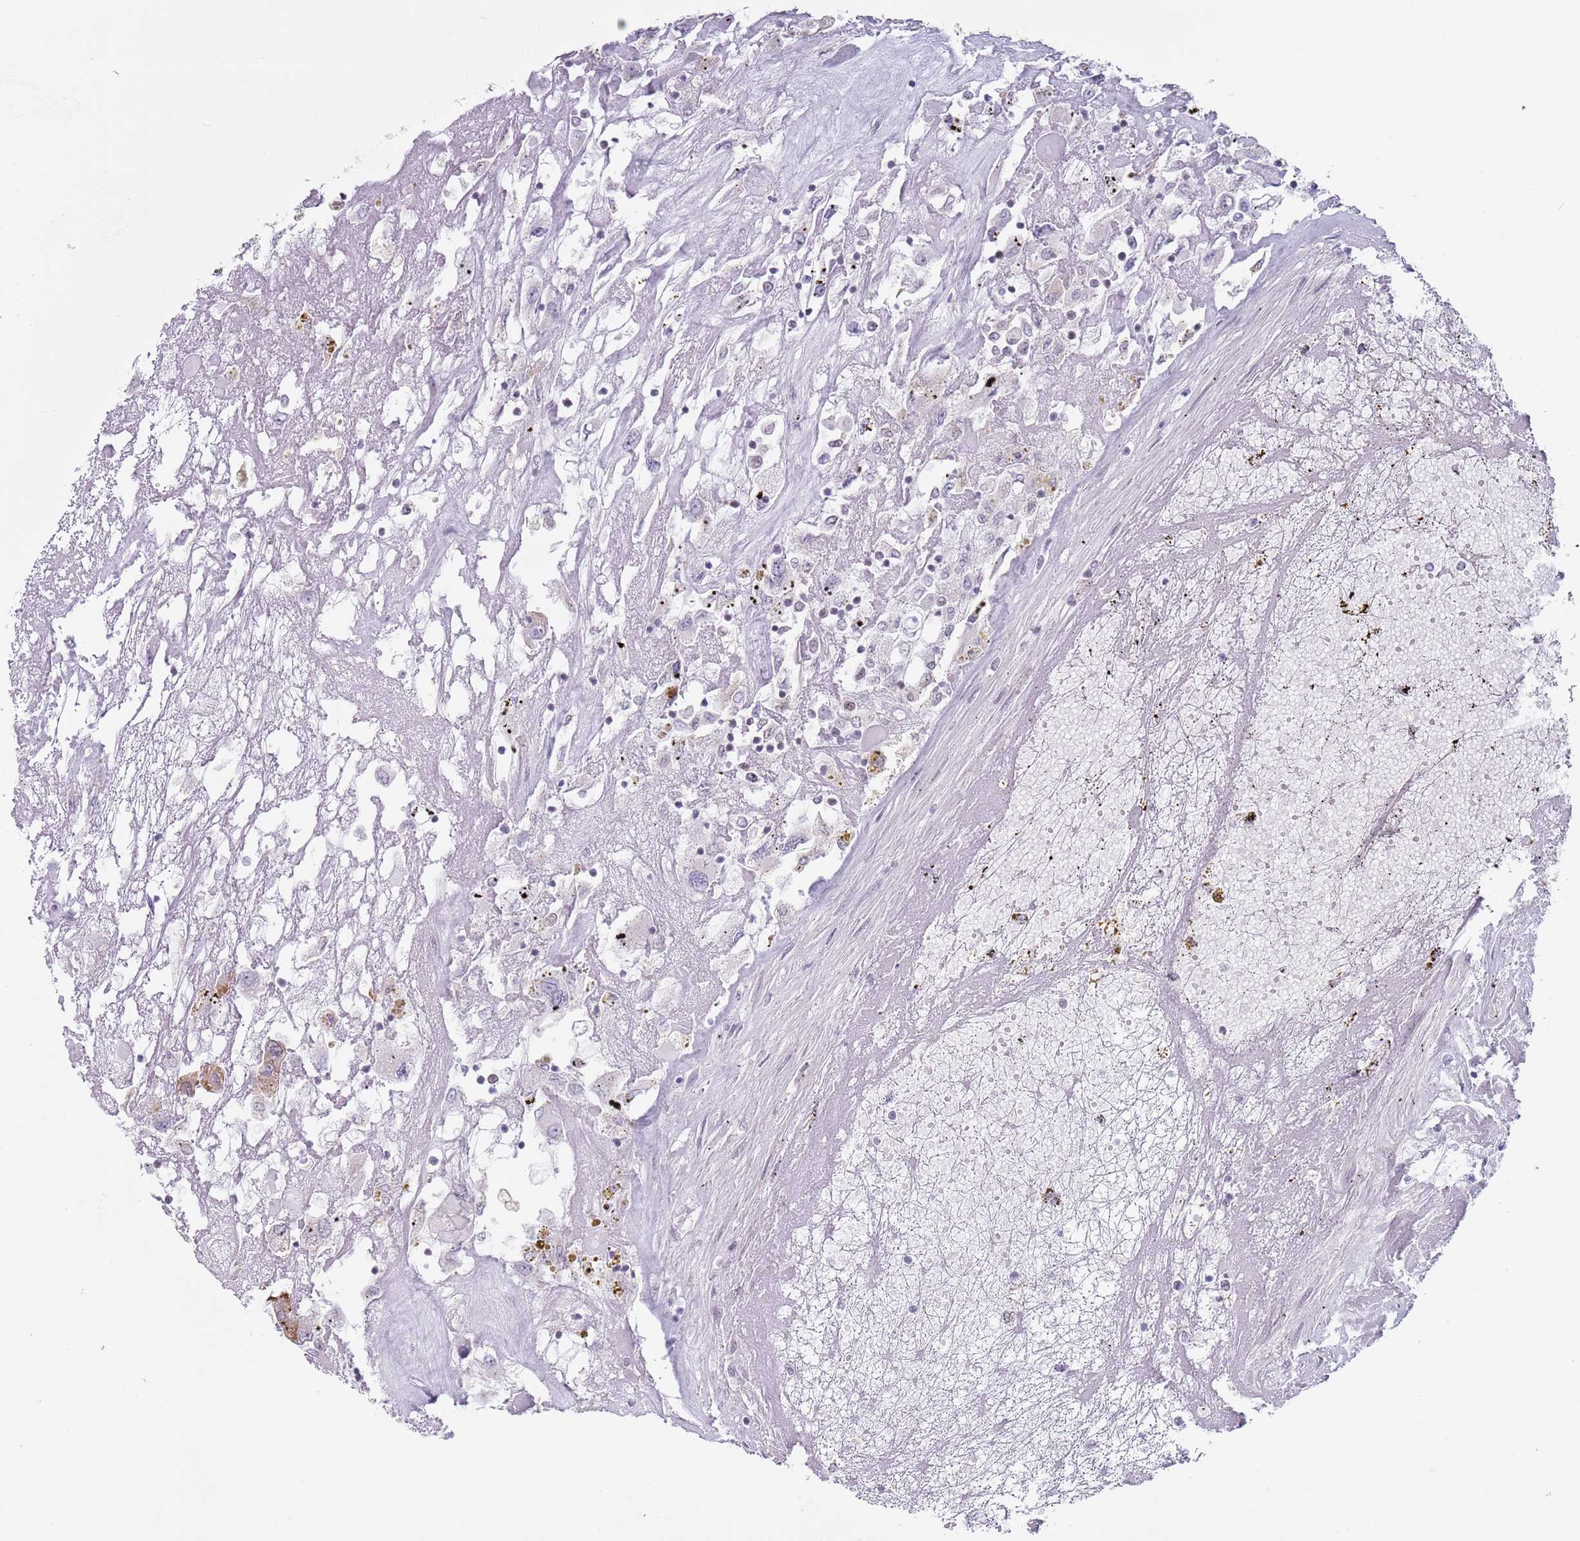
{"staining": {"intensity": "negative", "quantity": "none", "location": "none"}, "tissue": "renal cancer", "cell_type": "Tumor cells", "image_type": "cancer", "snomed": [{"axis": "morphology", "description": "Adenocarcinoma, NOS"}, {"axis": "topography", "description": "Kidney"}], "caption": "Tumor cells are negative for protein expression in human adenocarcinoma (renal). (DAB immunohistochemistry with hematoxylin counter stain).", "gene": "ZKSCAN2", "patient": {"sex": "female", "age": 52}}